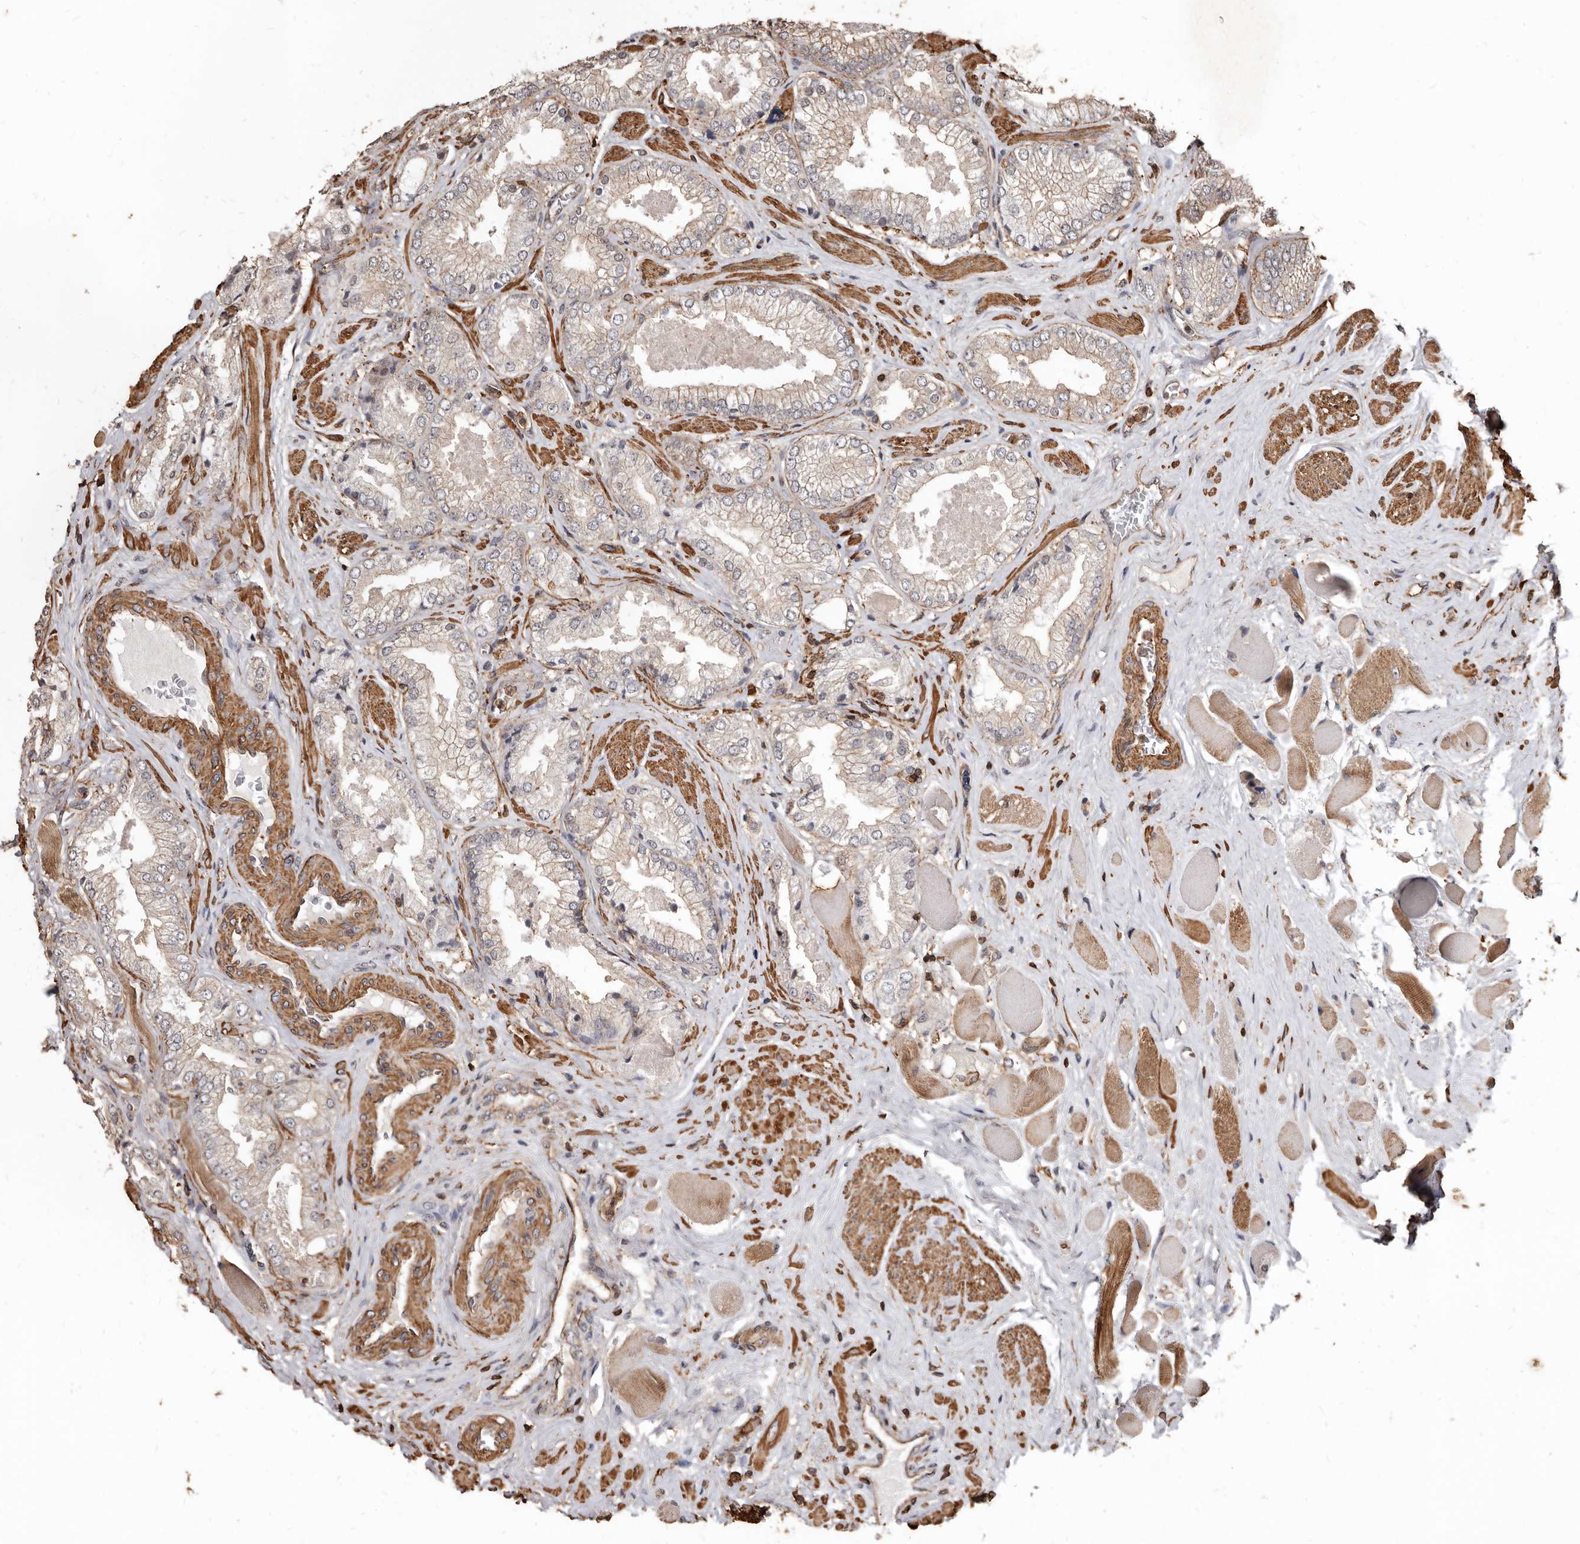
{"staining": {"intensity": "weak", "quantity": "25%-75%", "location": "cytoplasmic/membranous"}, "tissue": "prostate cancer", "cell_type": "Tumor cells", "image_type": "cancer", "snomed": [{"axis": "morphology", "description": "Adenocarcinoma, High grade"}, {"axis": "topography", "description": "Prostate"}], "caption": "A high-resolution image shows immunohistochemistry staining of prostate cancer, which displays weak cytoplasmic/membranous staining in about 25%-75% of tumor cells. The staining is performed using DAB (3,3'-diaminobenzidine) brown chromogen to label protein expression. The nuclei are counter-stained blue using hematoxylin.", "gene": "GSK3A", "patient": {"sex": "male", "age": 58}}